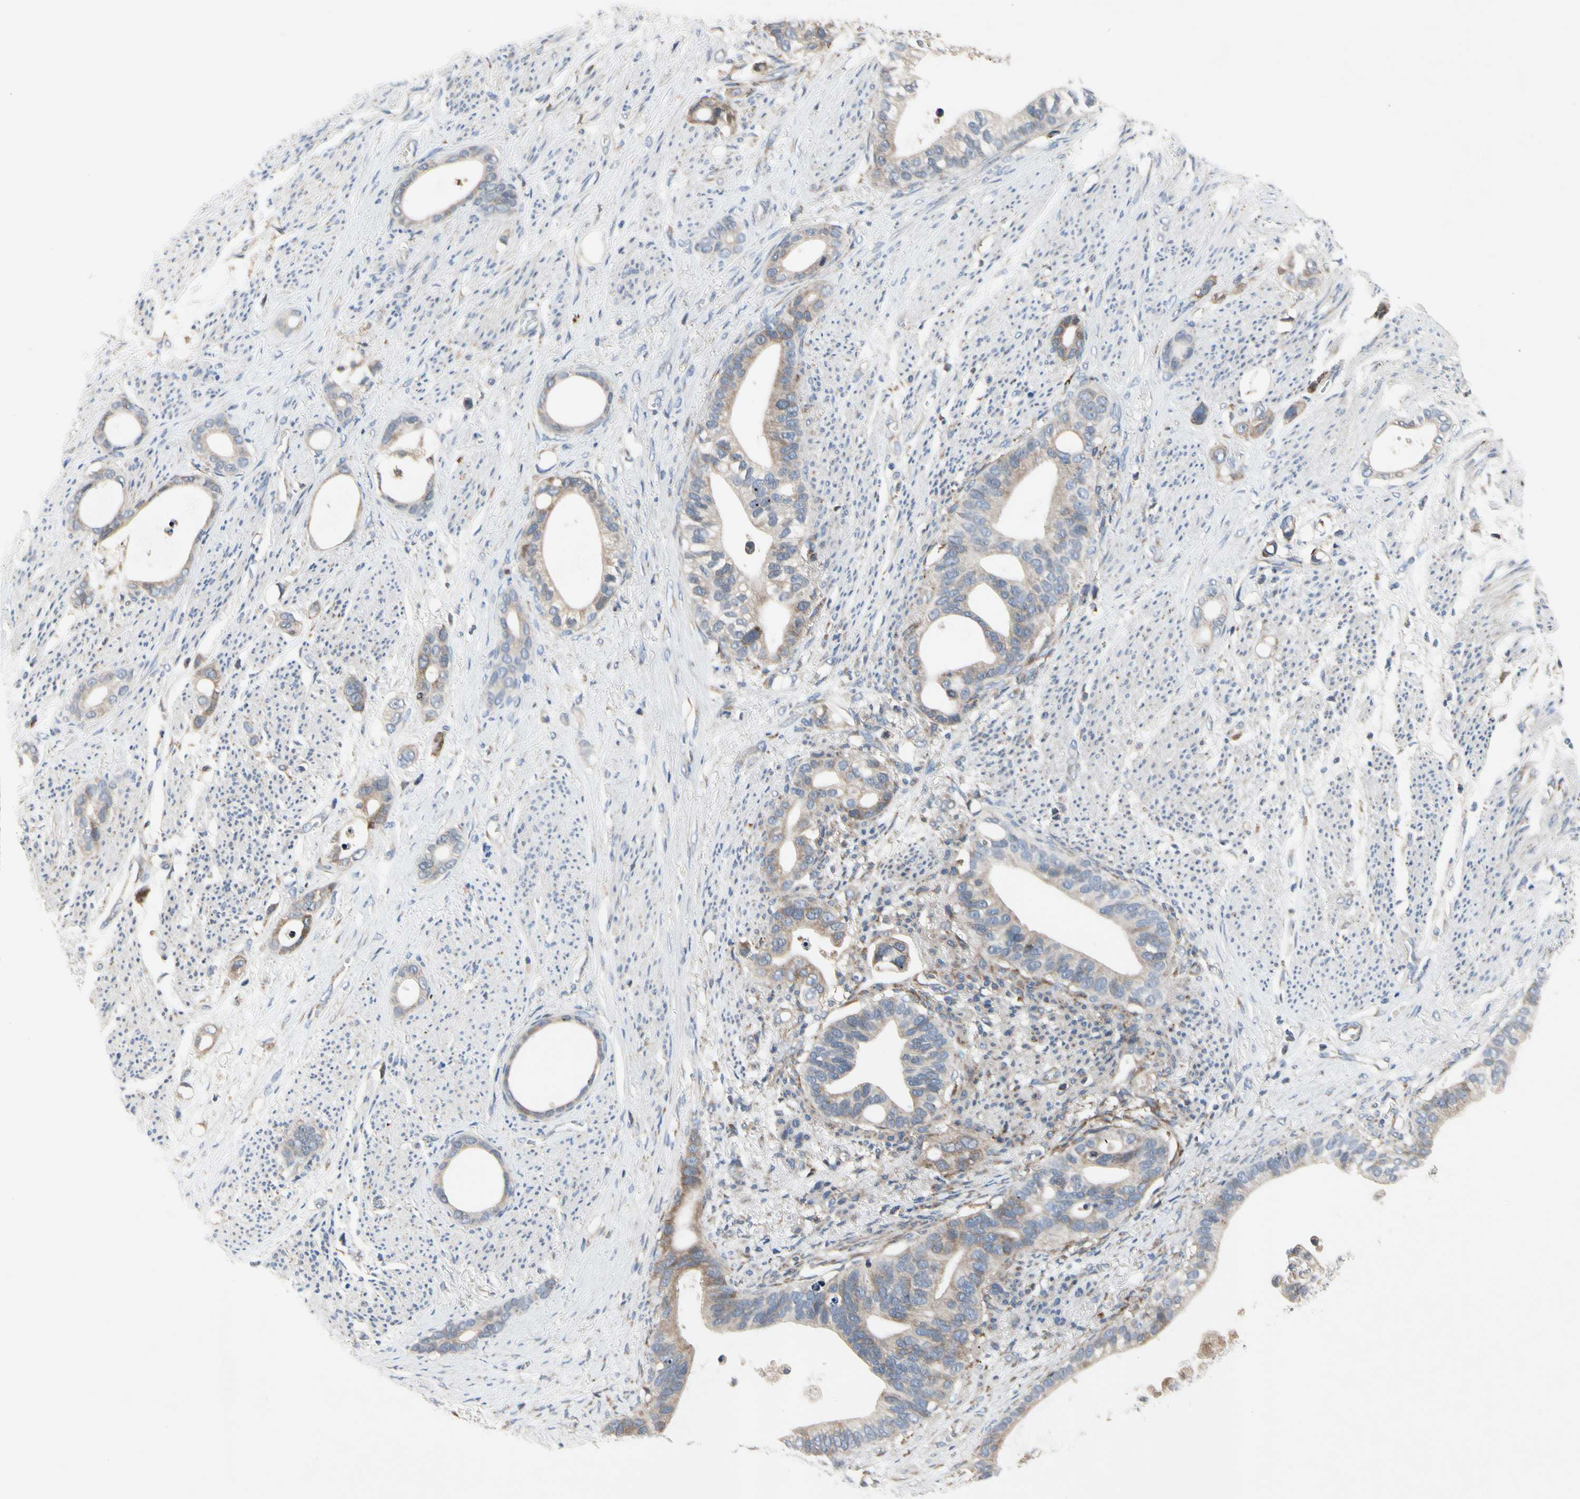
{"staining": {"intensity": "weak", "quantity": ">75%", "location": "cytoplasmic/membranous"}, "tissue": "stomach cancer", "cell_type": "Tumor cells", "image_type": "cancer", "snomed": [{"axis": "morphology", "description": "Adenocarcinoma, NOS"}, {"axis": "topography", "description": "Stomach"}], "caption": "Immunohistochemistry (IHC) histopathology image of stomach cancer stained for a protein (brown), which demonstrates low levels of weak cytoplasmic/membranous expression in about >75% of tumor cells.", "gene": "MMEL1", "patient": {"sex": "female", "age": 75}}